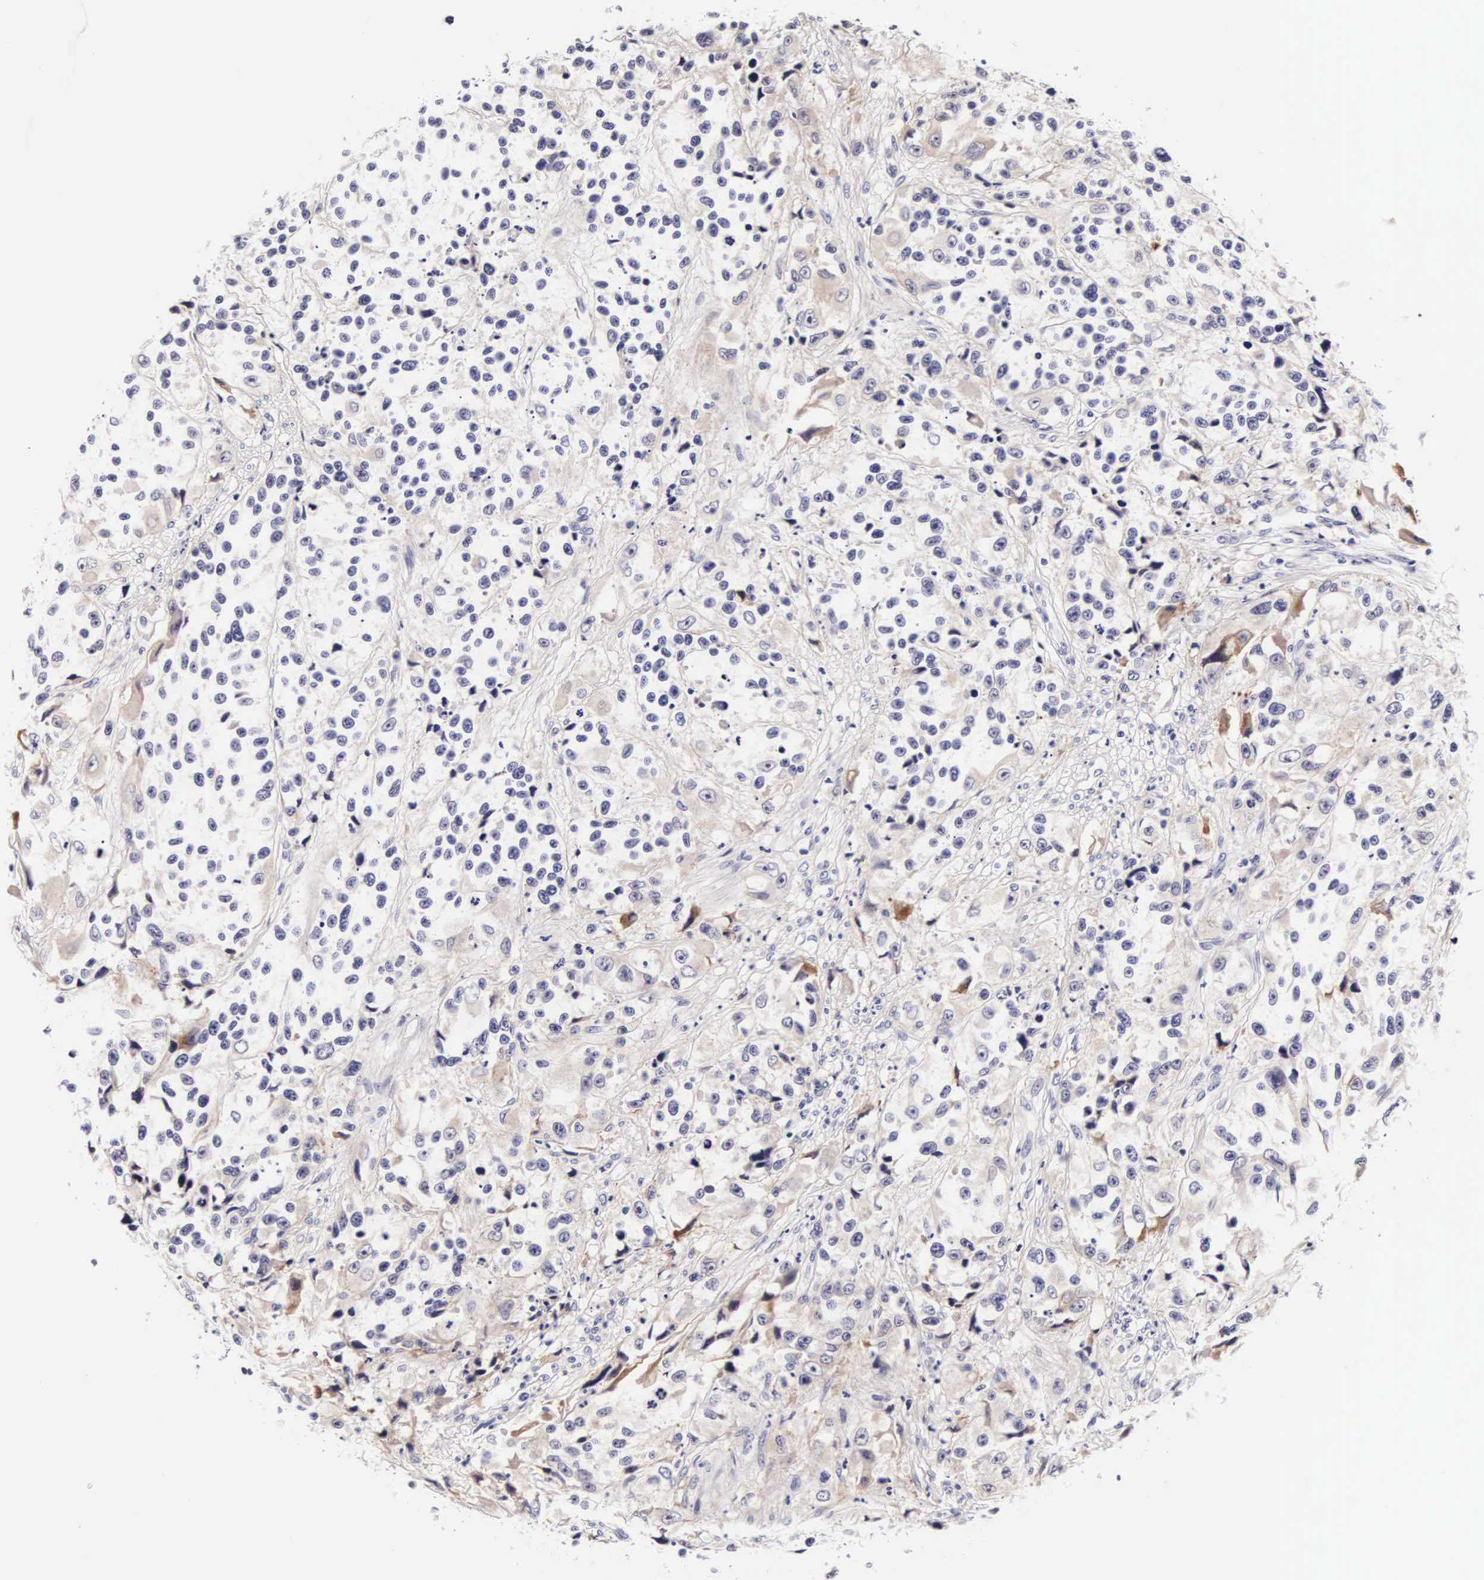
{"staining": {"intensity": "weak", "quantity": "<25%", "location": "cytoplasmic/membranous"}, "tissue": "urothelial cancer", "cell_type": "Tumor cells", "image_type": "cancer", "snomed": [{"axis": "morphology", "description": "Urothelial carcinoma, High grade"}, {"axis": "topography", "description": "Urinary bladder"}], "caption": "High magnification brightfield microscopy of urothelial cancer stained with DAB (3,3'-diaminobenzidine) (brown) and counterstained with hematoxylin (blue): tumor cells show no significant positivity.", "gene": "PHETA2", "patient": {"sex": "female", "age": 81}}